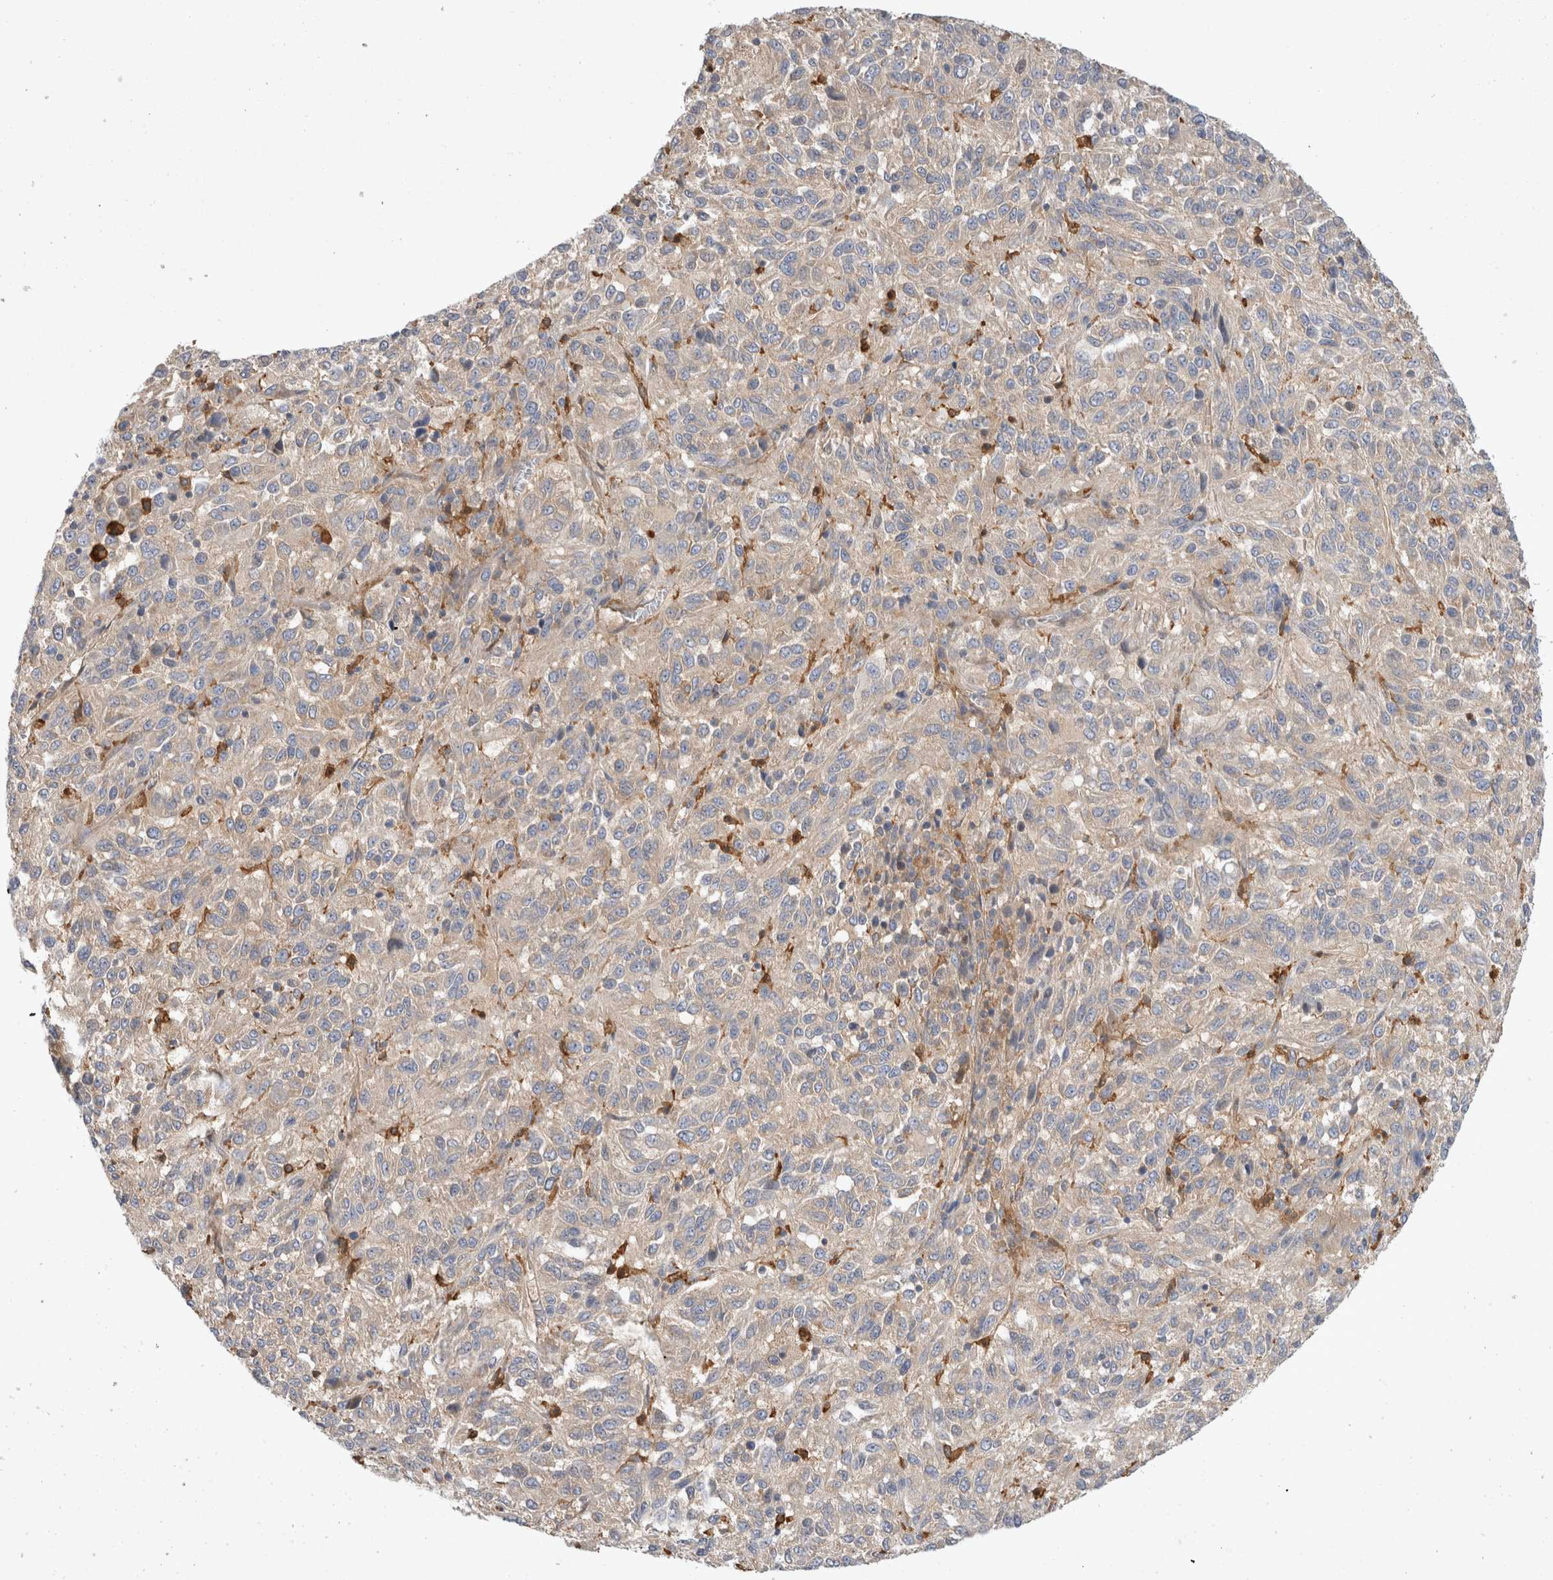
{"staining": {"intensity": "weak", "quantity": ">75%", "location": "cytoplasmic/membranous"}, "tissue": "melanoma", "cell_type": "Tumor cells", "image_type": "cancer", "snomed": [{"axis": "morphology", "description": "Malignant melanoma, Metastatic site"}, {"axis": "topography", "description": "Lung"}], "caption": "Malignant melanoma (metastatic site) stained with immunohistochemistry demonstrates weak cytoplasmic/membranous positivity in approximately >75% of tumor cells.", "gene": "CDCA7L", "patient": {"sex": "male", "age": 64}}